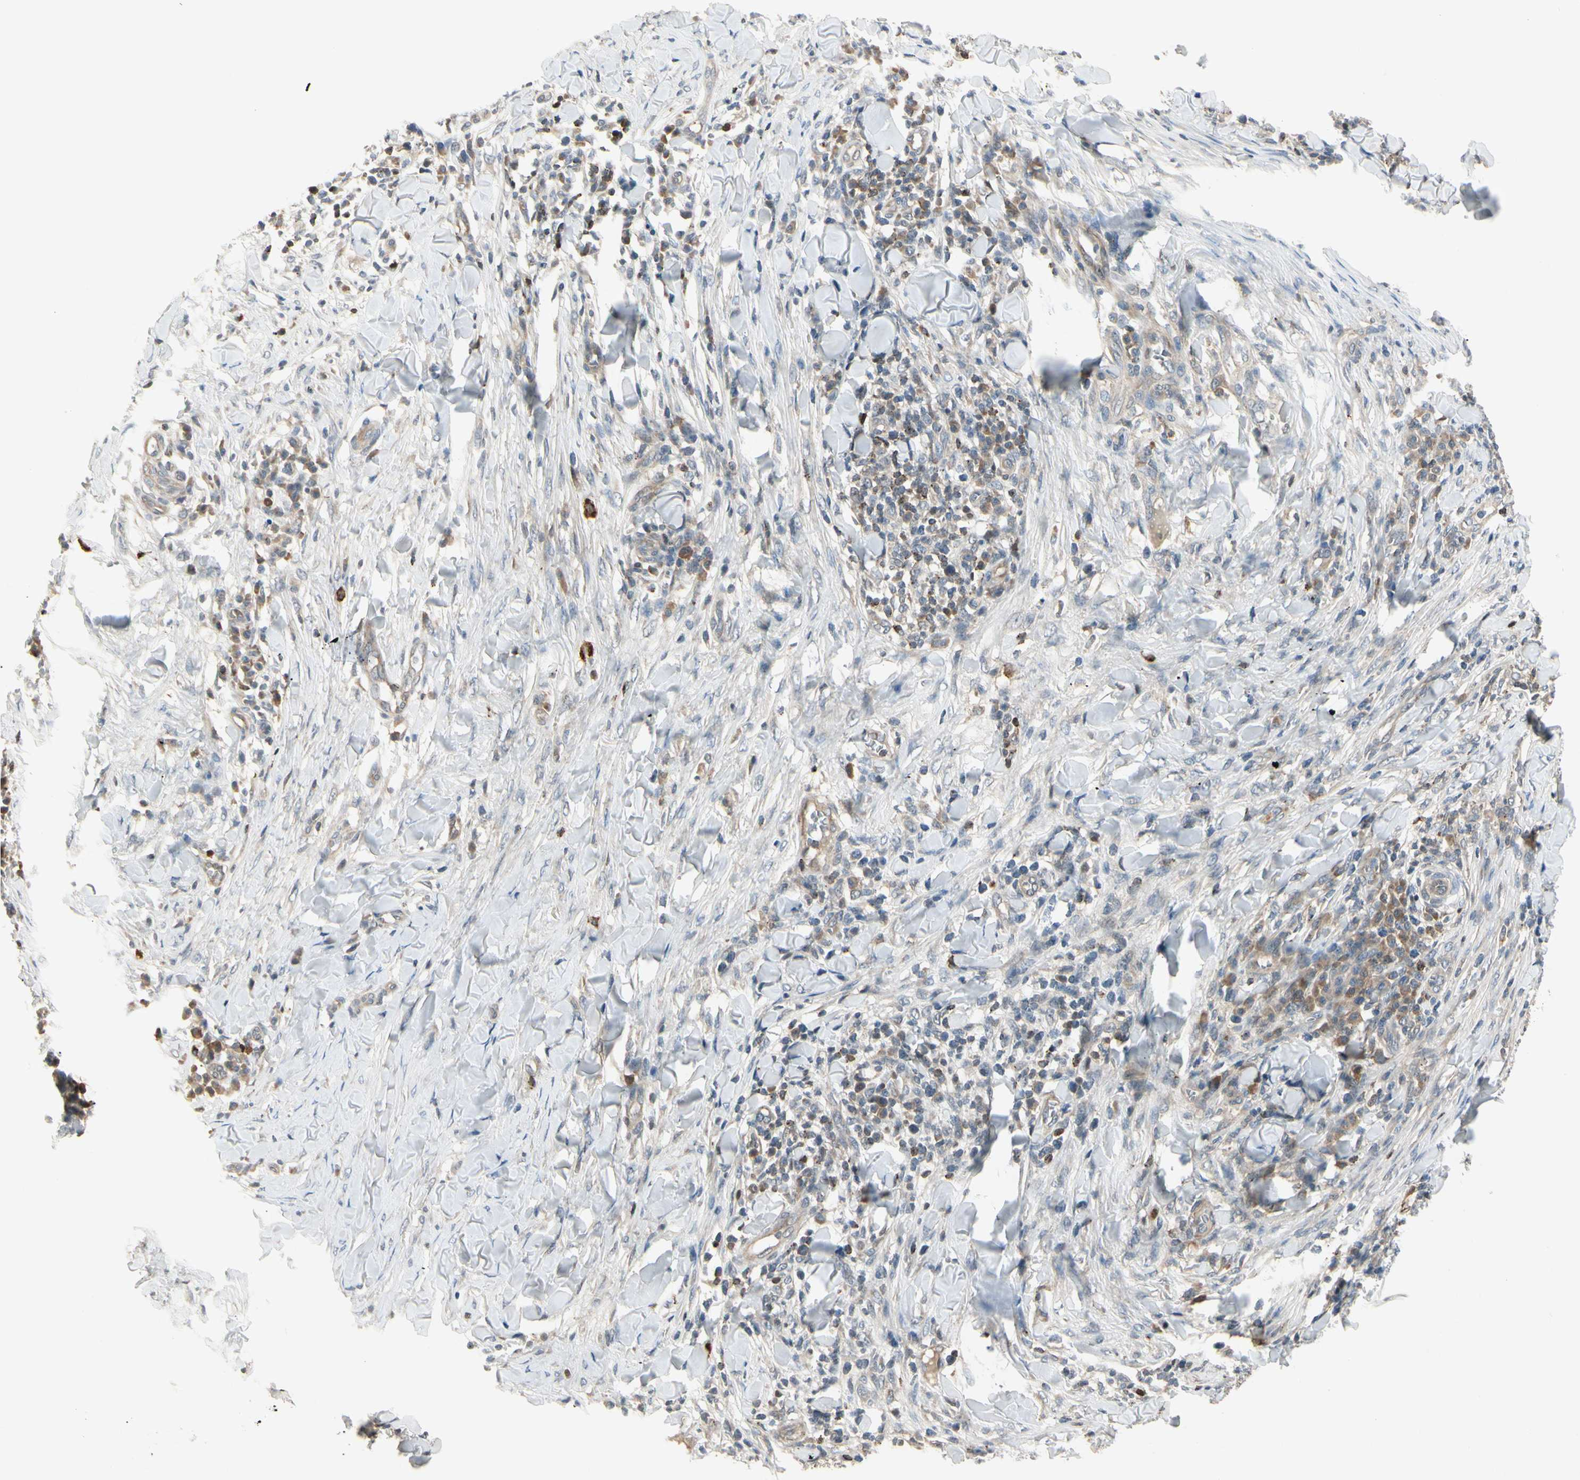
{"staining": {"intensity": "weak", "quantity": ">75%", "location": "cytoplasmic/membranous"}, "tissue": "skin cancer", "cell_type": "Tumor cells", "image_type": "cancer", "snomed": [{"axis": "morphology", "description": "Squamous cell carcinoma, NOS"}, {"axis": "topography", "description": "Skin"}], "caption": "Immunohistochemistry image of squamous cell carcinoma (skin) stained for a protein (brown), which displays low levels of weak cytoplasmic/membranous staining in about >75% of tumor cells.", "gene": "EVC", "patient": {"sex": "male", "age": 24}}